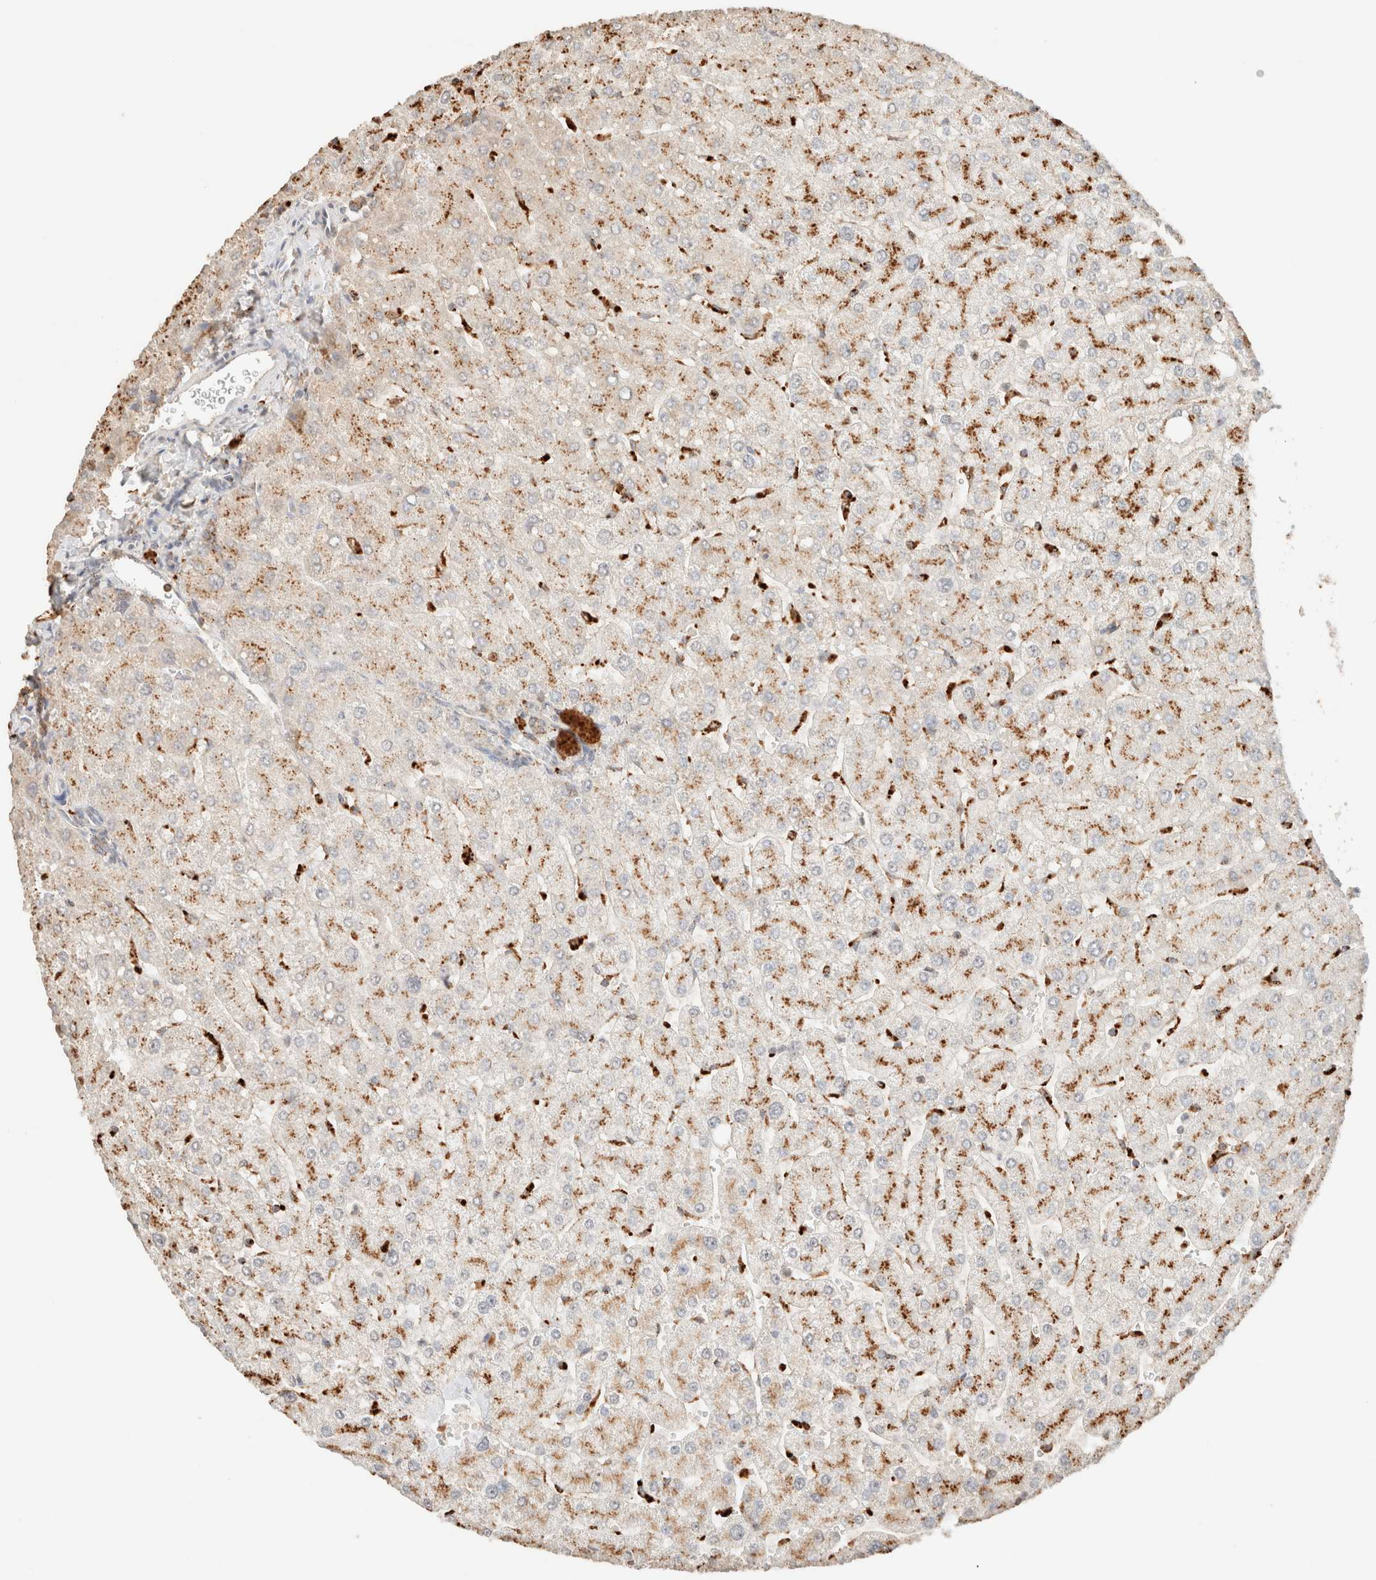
{"staining": {"intensity": "moderate", "quantity": ">75%", "location": "cytoplasmic/membranous"}, "tissue": "liver", "cell_type": "Cholangiocytes", "image_type": "normal", "snomed": [{"axis": "morphology", "description": "Normal tissue, NOS"}, {"axis": "topography", "description": "Liver"}], "caption": "A micrograph of liver stained for a protein demonstrates moderate cytoplasmic/membranous brown staining in cholangiocytes. (Brightfield microscopy of DAB IHC at high magnification).", "gene": "CTSC", "patient": {"sex": "male", "age": 55}}